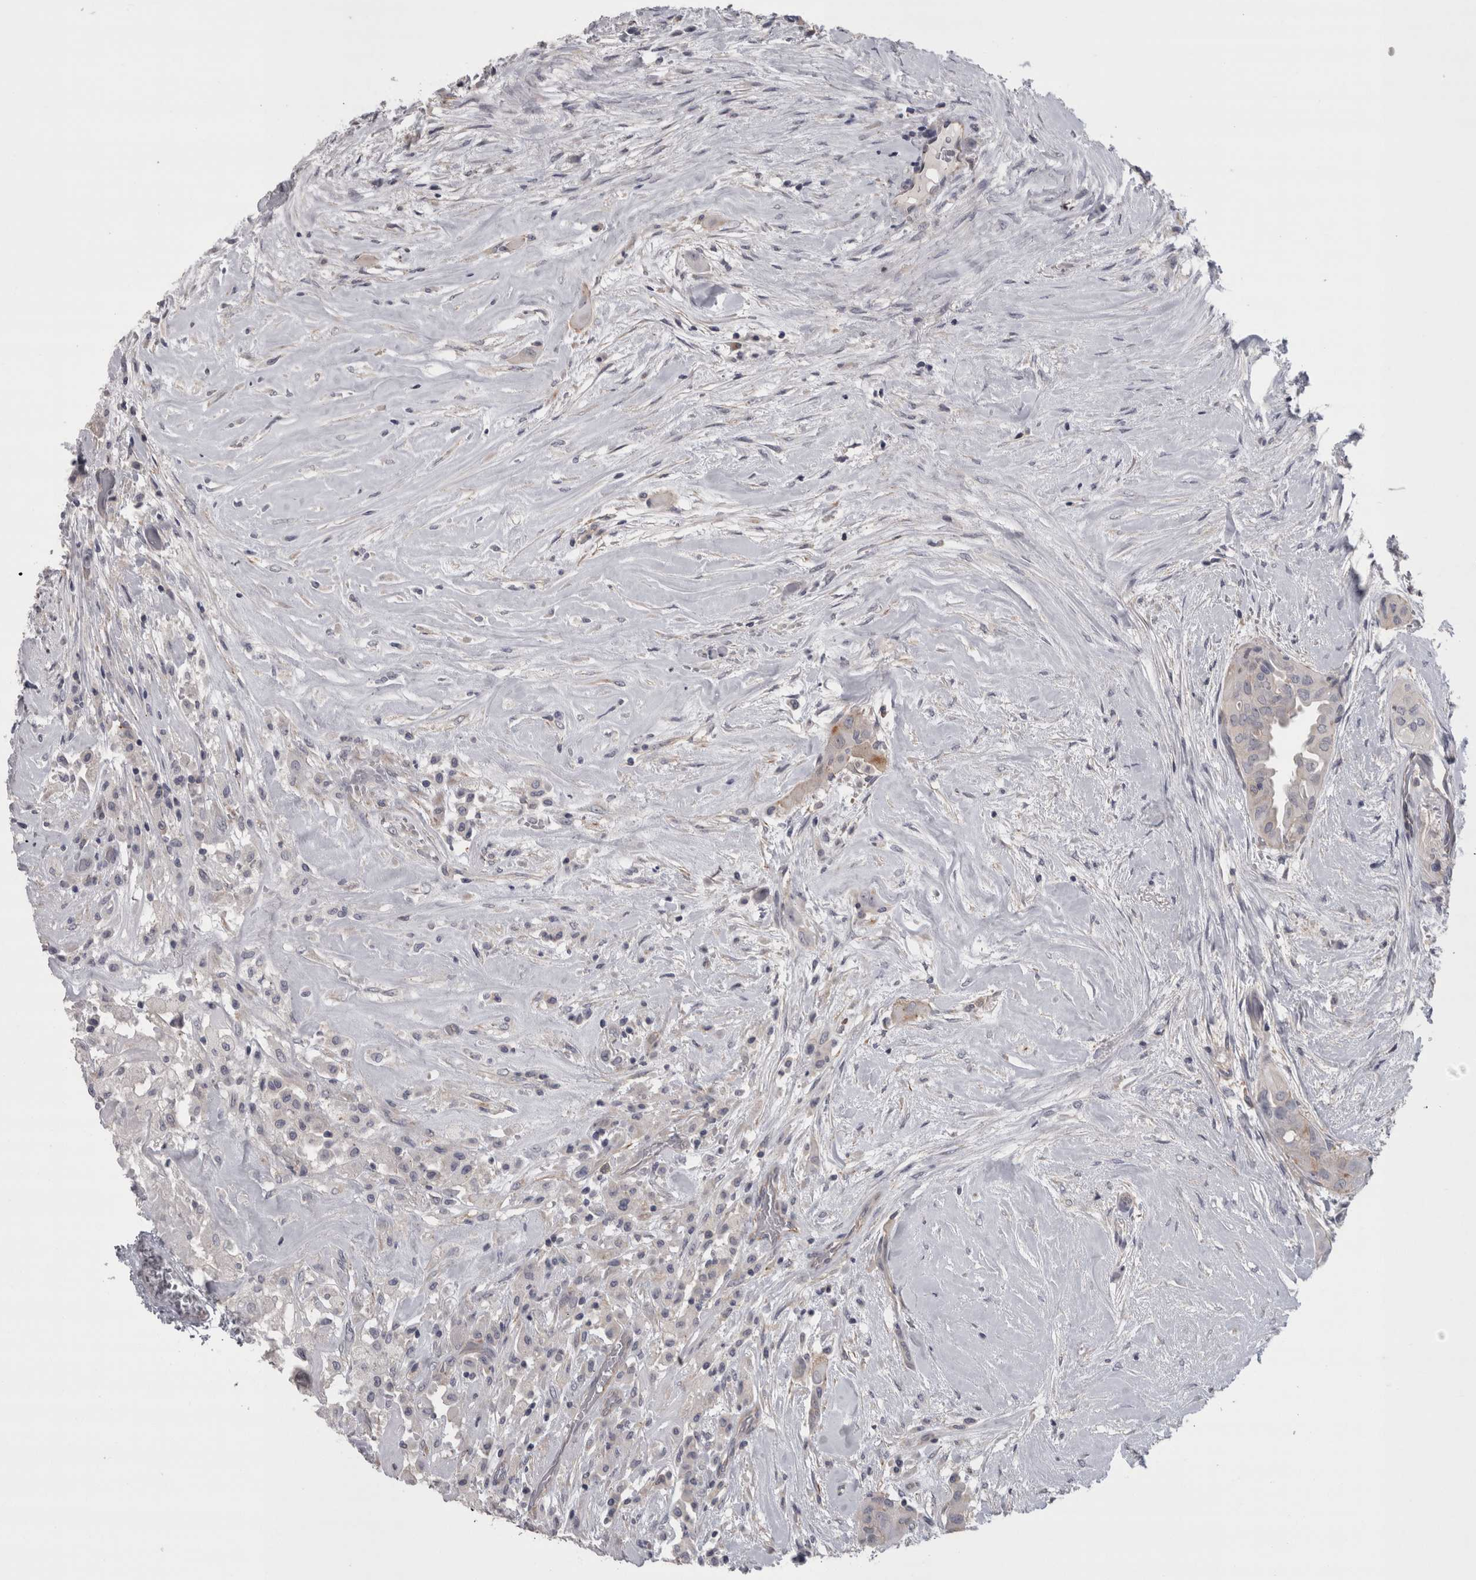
{"staining": {"intensity": "negative", "quantity": "none", "location": "none"}, "tissue": "thyroid cancer", "cell_type": "Tumor cells", "image_type": "cancer", "snomed": [{"axis": "morphology", "description": "Papillary adenocarcinoma, NOS"}, {"axis": "topography", "description": "Thyroid gland"}], "caption": "The immunohistochemistry image has no significant staining in tumor cells of thyroid papillary adenocarcinoma tissue.", "gene": "LYZL6", "patient": {"sex": "female", "age": 59}}